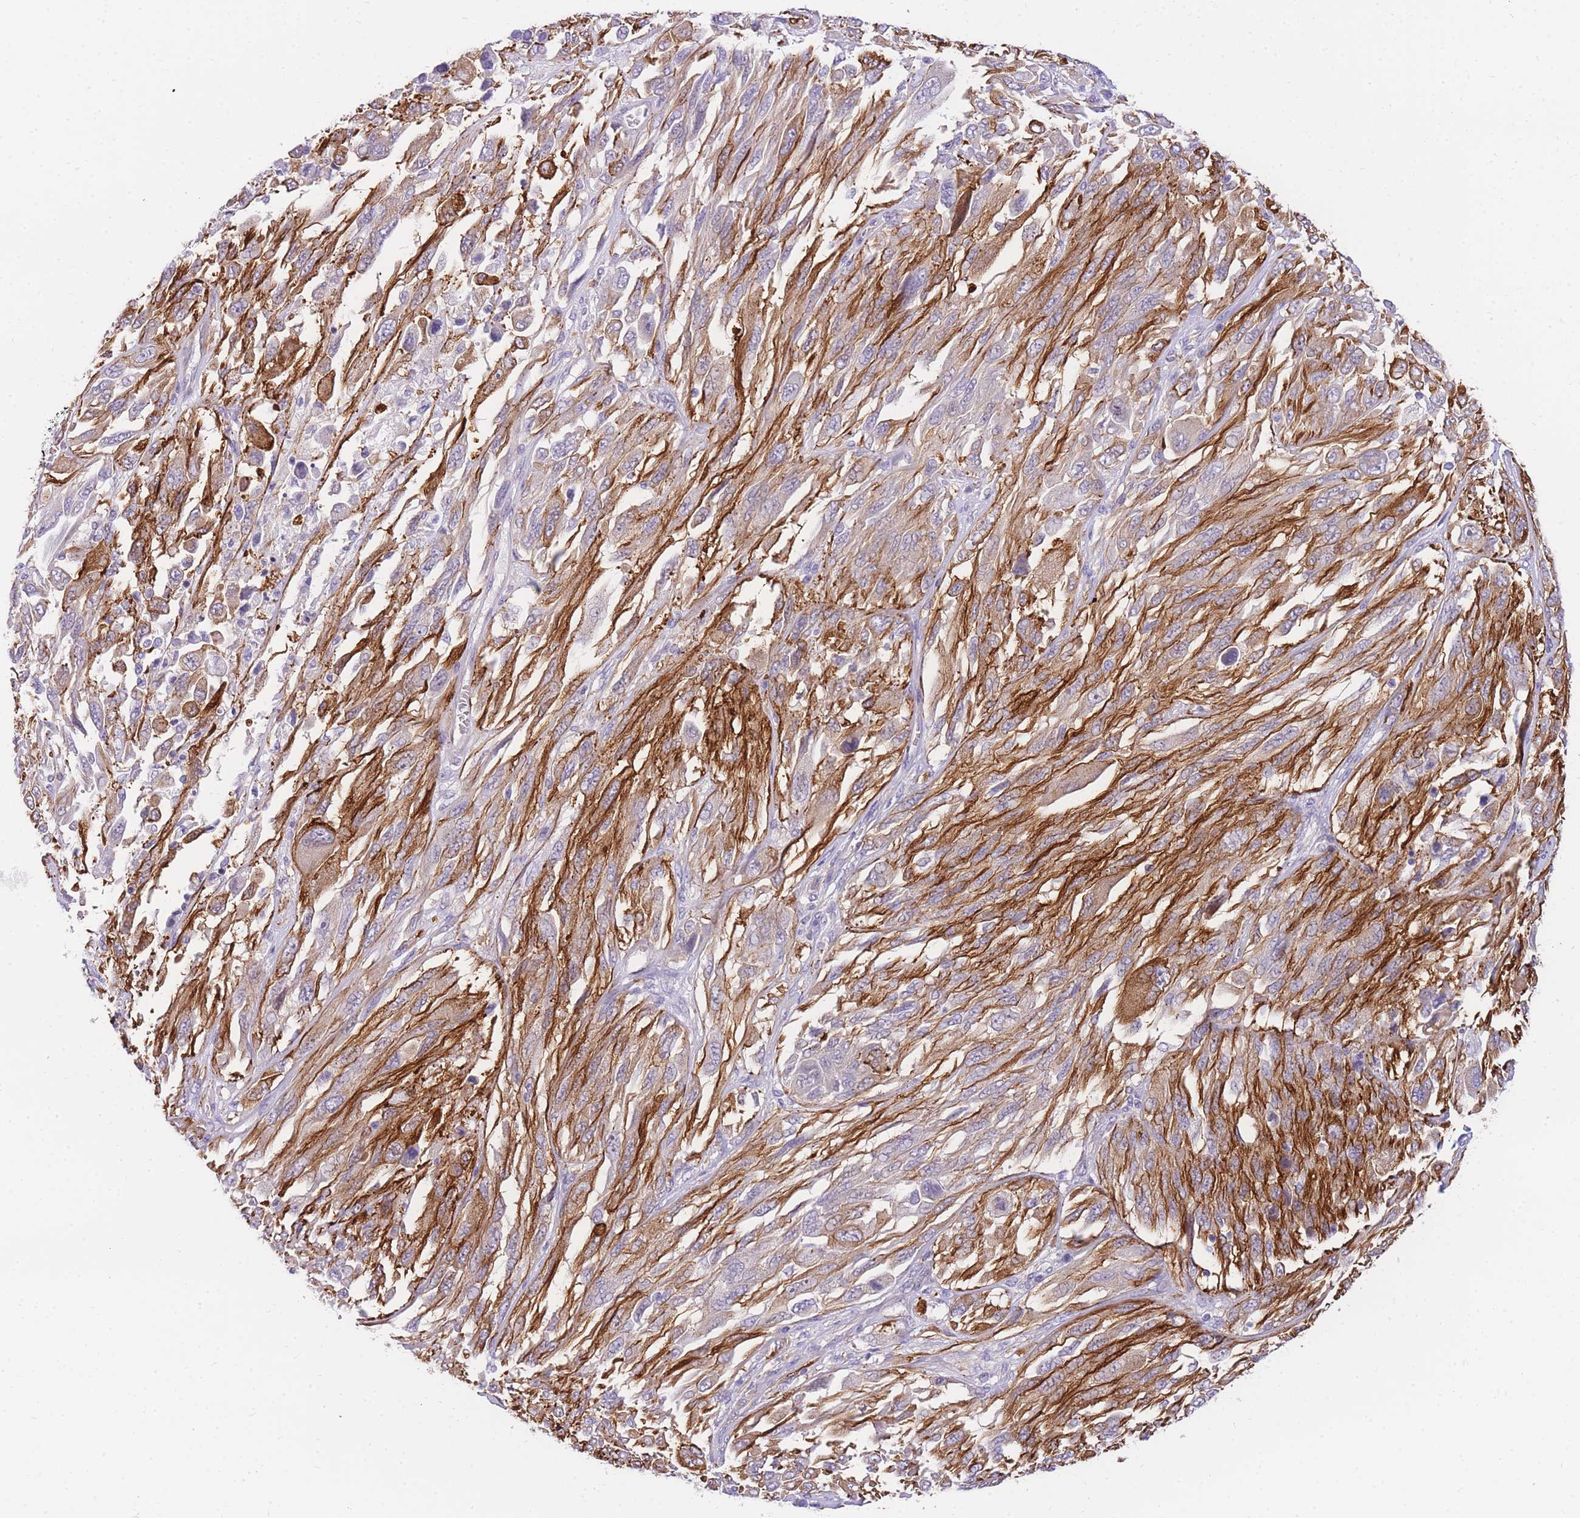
{"staining": {"intensity": "moderate", "quantity": "<25%", "location": "cytoplasmic/membranous"}, "tissue": "melanoma", "cell_type": "Tumor cells", "image_type": "cancer", "snomed": [{"axis": "morphology", "description": "Malignant melanoma, NOS"}, {"axis": "topography", "description": "Skin"}], "caption": "Immunohistochemistry photomicrograph of neoplastic tissue: human malignant melanoma stained using IHC exhibits low levels of moderate protein expression localized specifically in the cytoplasmic/membranous of tumor cells, appearing as a cytoplasmic/membranous brown color.", "gene": "S100PBP", "patient": {"sex": "female", "age": 91}}